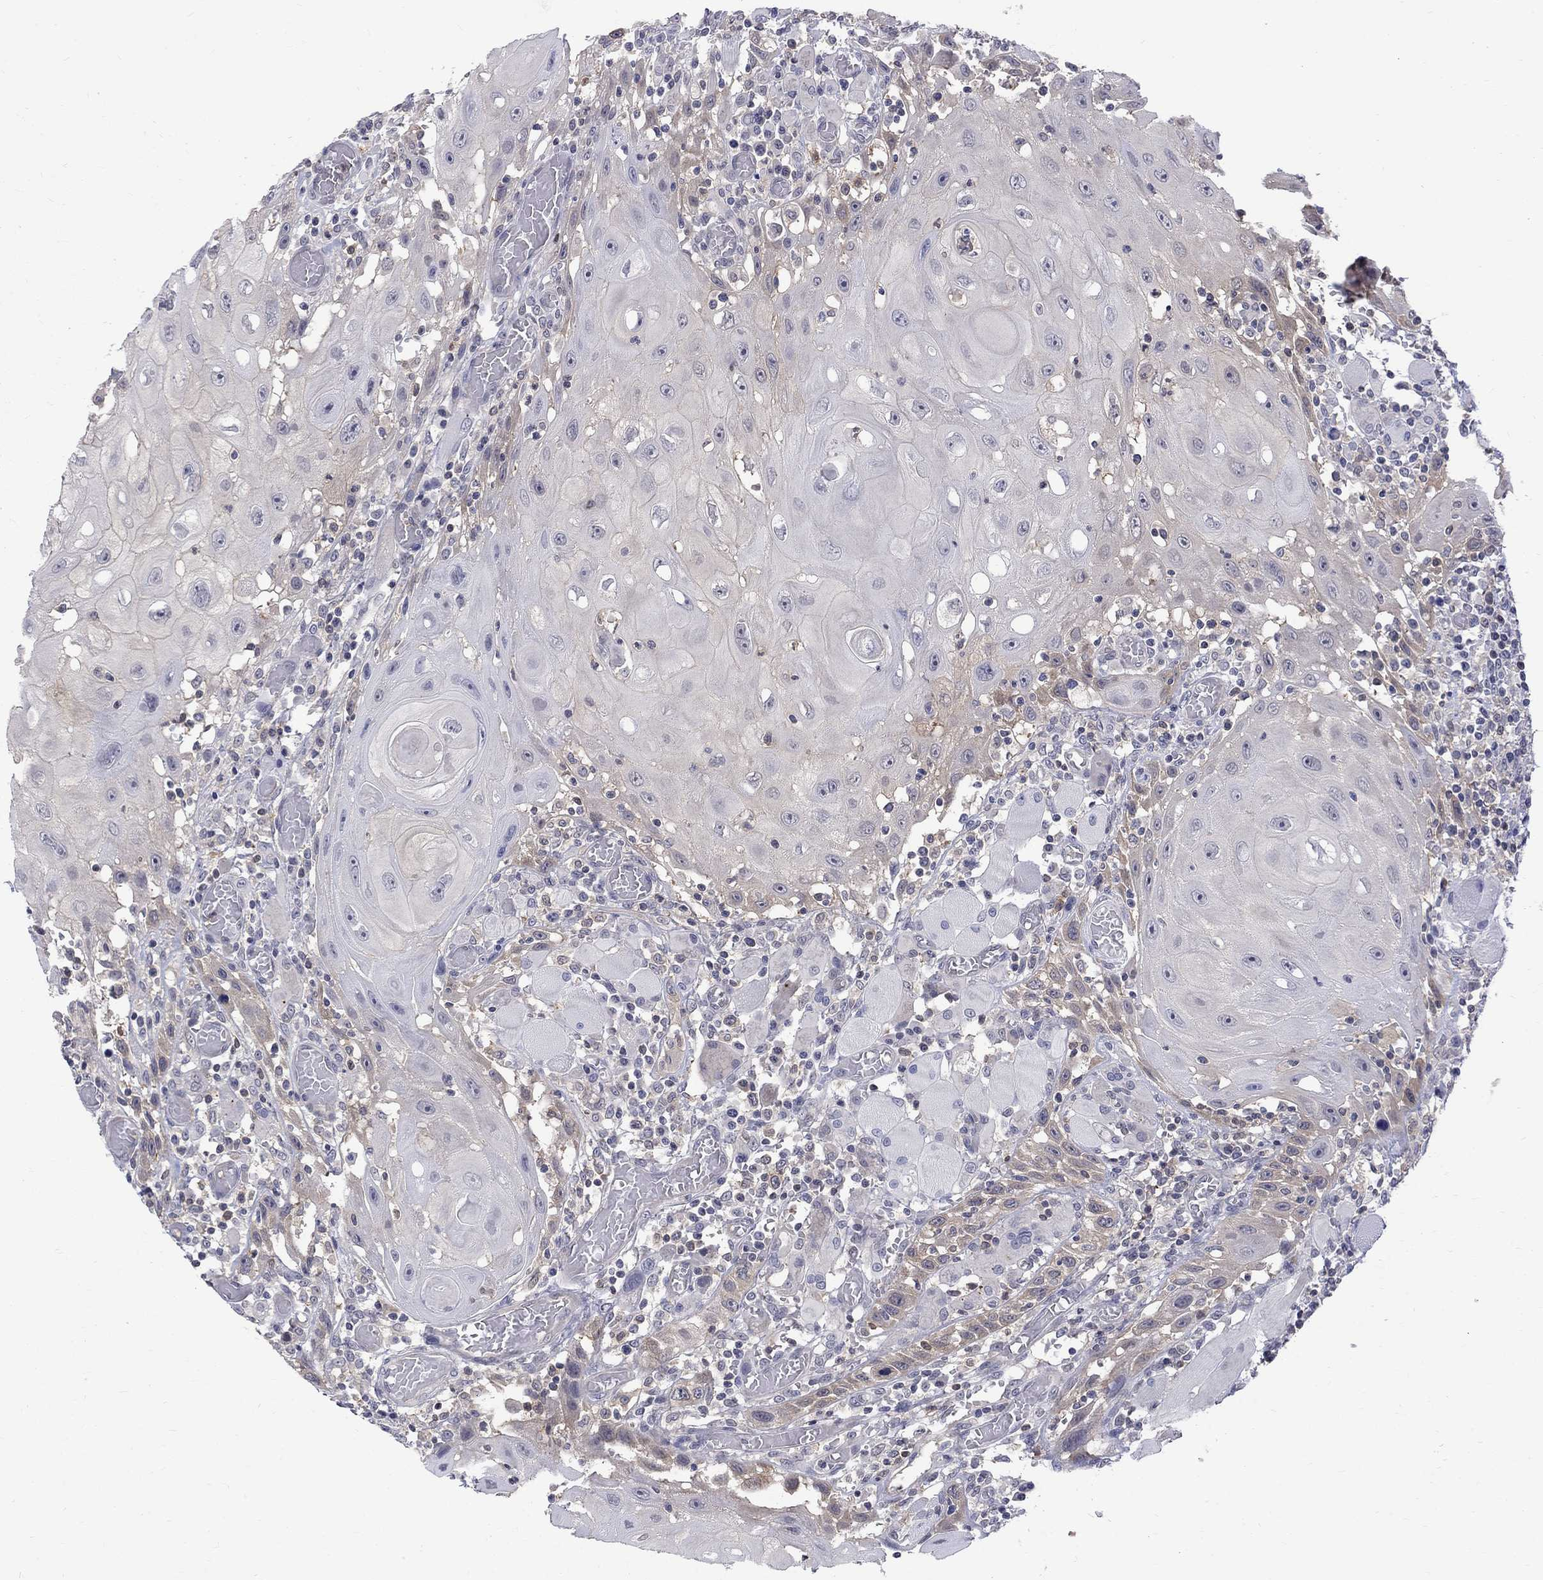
{"staining": {"intensity": "weak", "quantity": "25%-75%", "location": "cytoplasmic/membranous"}, "tissue": "head and neck cancer", "cell_type": "Tumor cells", "image_type": "cancer", "snomed": [{"axis": "morphology", "description": "Normal tissue, NOS"}, {"axis": "morphology", "description": "Squamous cell carcinoma, NOS"}, {"axis": "topography", "description": "Oral tissue"}, {"axis": "topography", "description": "Head-Neck"}], "caption": "High-magnification brightfield microscopy of head and neck squamous cell carcinoma stained with DAB (brown) and counterstained with hematoxylin (blue). tumor cells exhibit weak cytoplasmic/membranous staining is seen in about25%-75% of cells.", "gene": "HKDC1", "patient": {"sex": "male", "age": 71}}